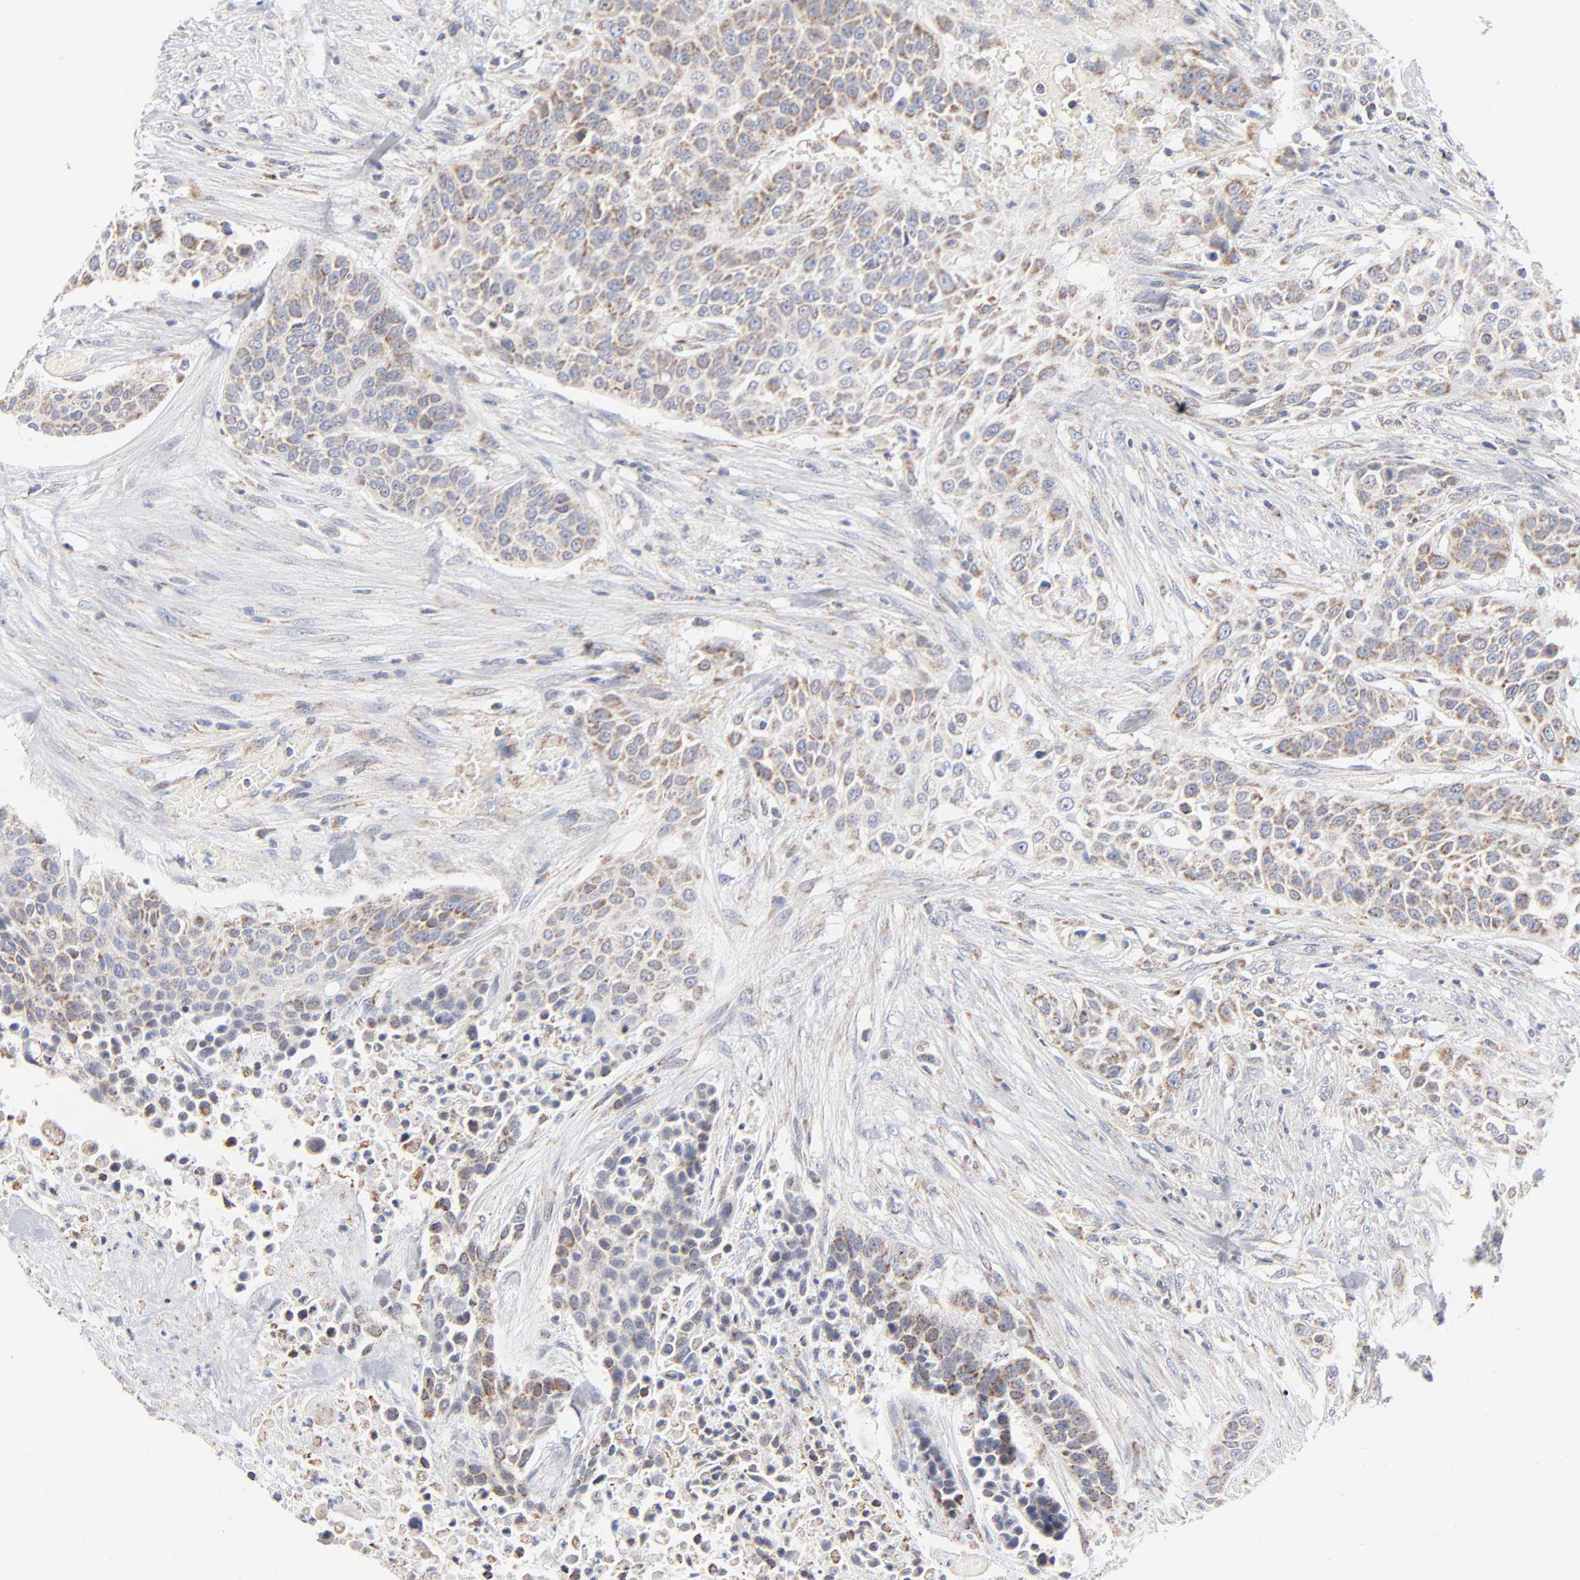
{"staining": {"intensity": "moderate", "quantity": ">75%", "location": "cytoplasmic/membranous"}, "tissue": "urothelial cancer", "cell_type": "Tumor cells", "image_type": "cancer", "snomed": [{"axis": "morphology", "description": "Urothelial carcinoma, High grade"}, {"axis": "topography", "description": "Urinary bladder"}], "caption": "High-power microscopy captured an immunohistochemistry histopathology image of high-grade urothelial carcinoma, revealing moderate cytoplasmic/membranous positivity in approximately >75% of tumor cells.", "gene": "MRPL58", "patient": {"sex": "male", "age": 74}}